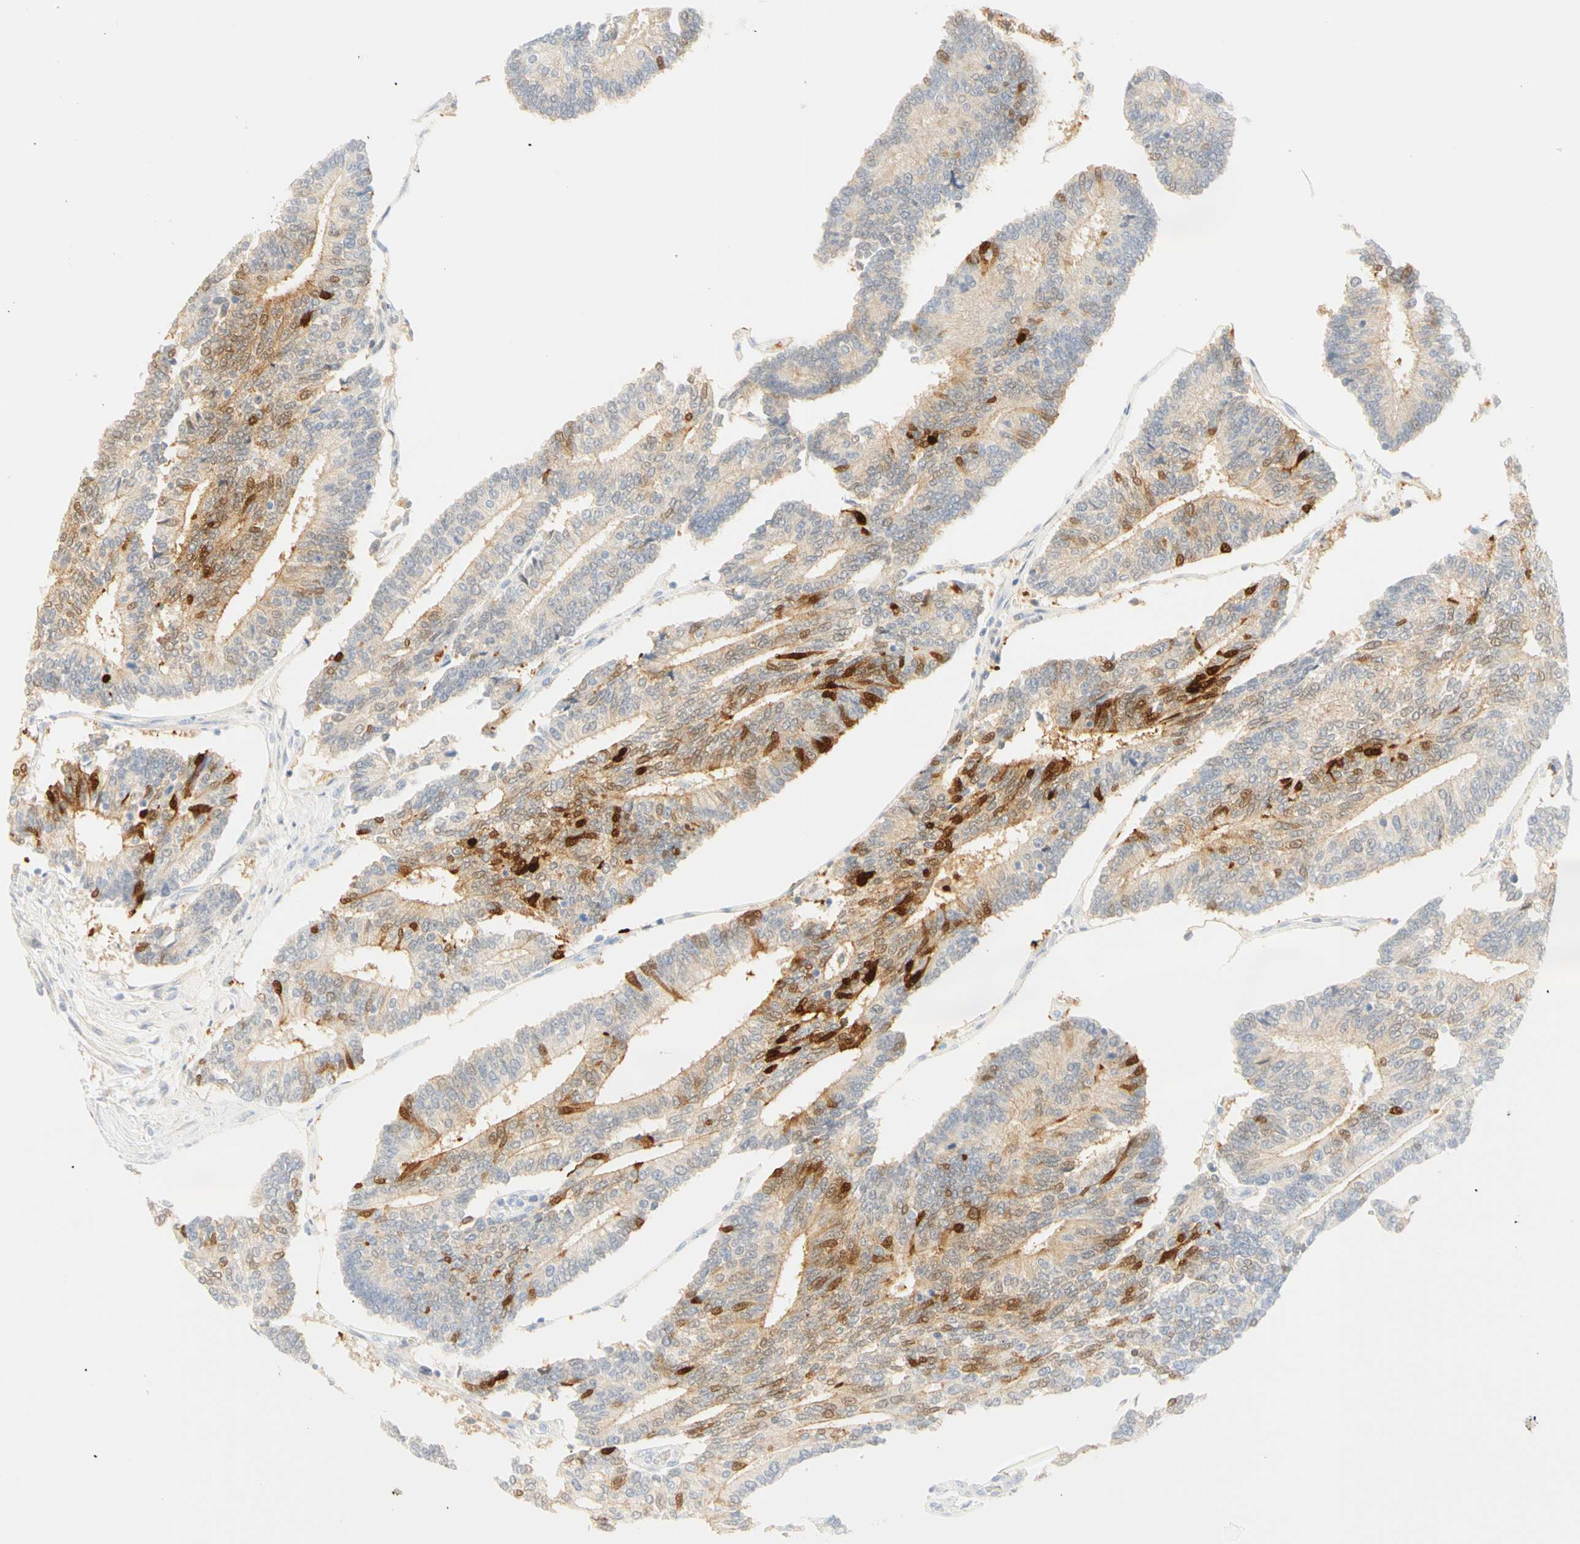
{"staining": {"intensity": "moderate", "quantity": "25%-75%", "location": "cytoplasmic/membranous,nuclear"}, "tissue": "prostate cancer", "cell_type": "Tumor cells", "image_type": "cancer", "snomed": [{"axis": "morphology", "description": "Adenocarcinoma, High grade"}, {"axis": "topography", "description": "Prostate"}], "caption": "A brown stain labels moderate cytoplasmic/membranous and nuclear expression of a protein in prostate high-grade adenocarcinoma tumor cells. The staining was performed using DAB to visualize the protein expression in brown, while the nuclei were stained in blue with hematoxylin (Magnification: 20x).", "gene": "SELENBP1", "patient": {"sex": "male", "age": 55}}